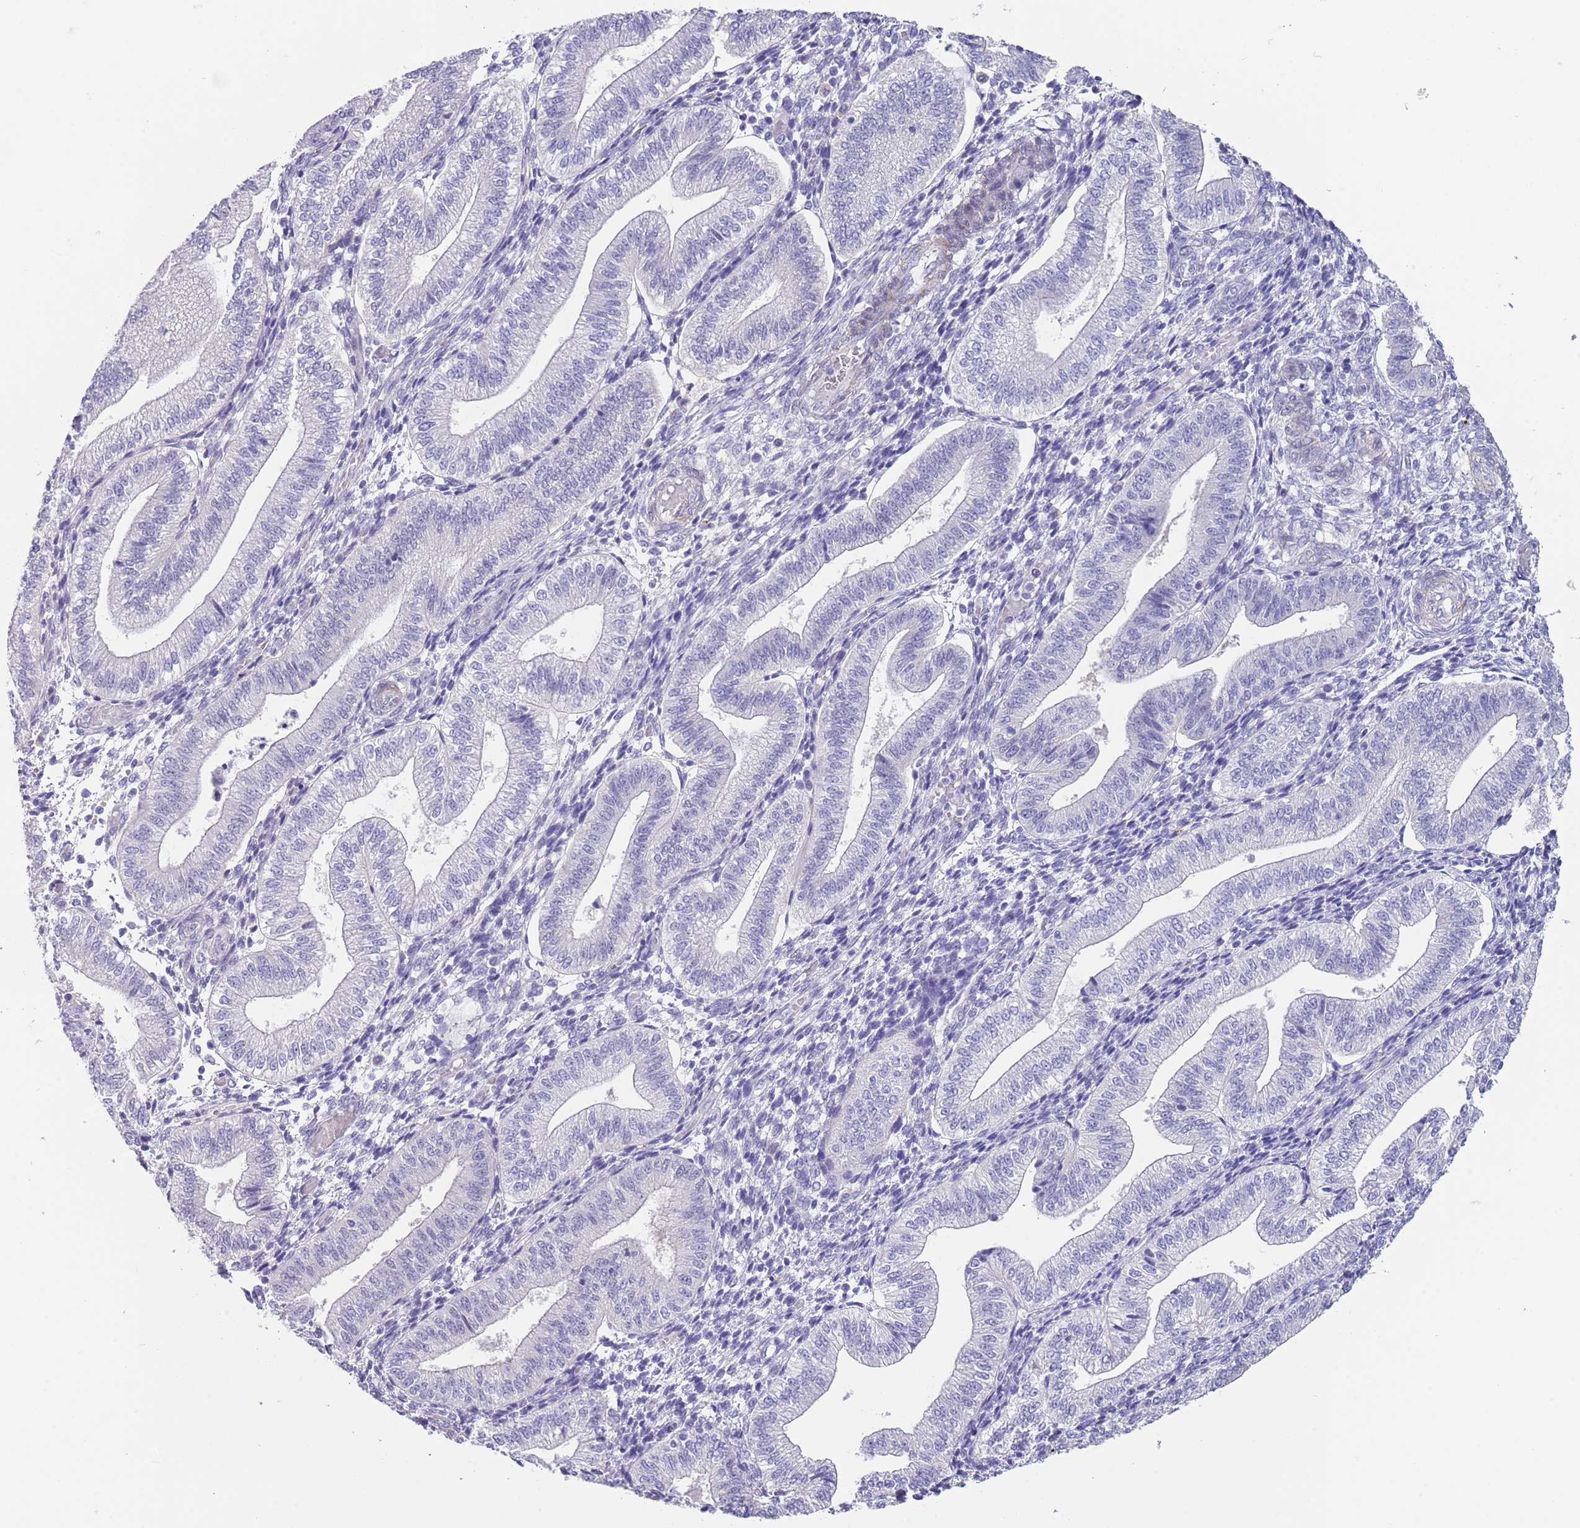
{"staining": {"intensity": "negative", "quantity": "none", "location": "none"}, "tissue": "endometrium", "cell_type": "Cells in endometrial stroma", "image_type": "normal", "snomed": [{"axis": "morphology", "description": "Normal tissue, NOS"}, {"axis": "topography", "description": "Endometrium"}], "caption": "This is an IHC histopathology image of normal human endometrium. There is no expression in cells in endometrial stroma.", "gene": "RNF169", "patient": {"sex": "female", "age": 34}}